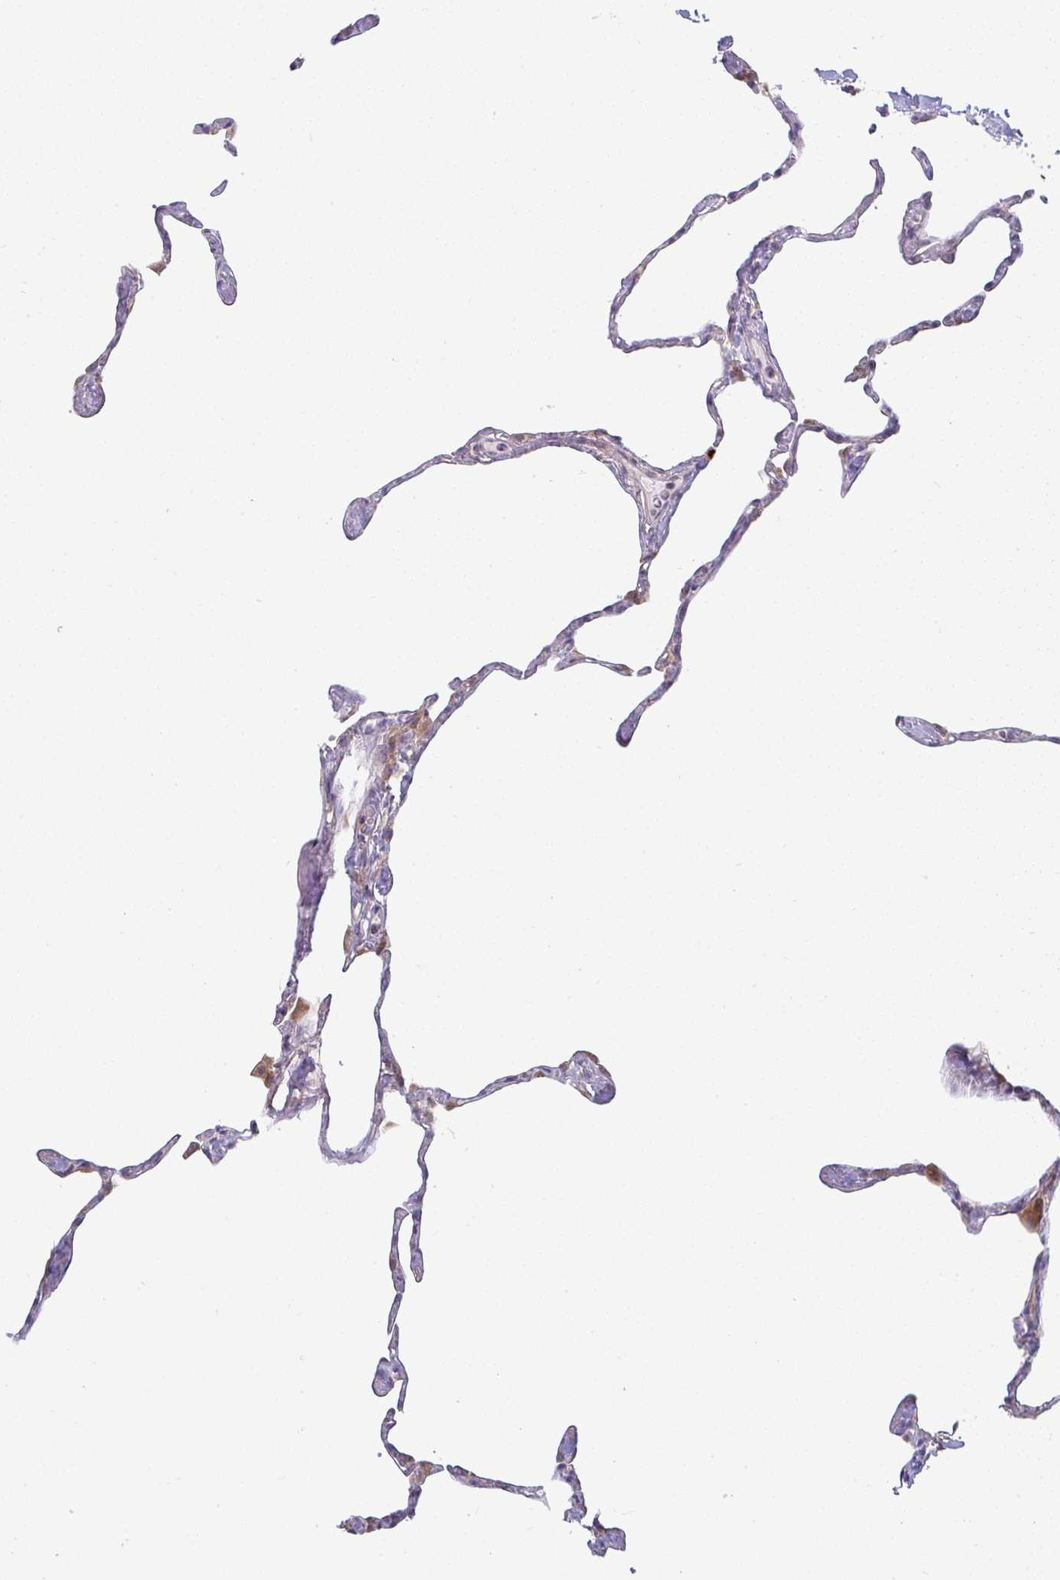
{"staining": {"intensity": "moderate", "quantity": "<25%", "location": "cytoplasmic/membranous"}, "tissue": "lung", "cell_type": "Alveolar cells", "image_type": "normal", "snomed": [{"axis": "morphology", "description": "Normal tissue, NOS"}, {"axis": "topography", "description": "Lung"}], "caption": "Alveolar cells show low levels of moderate cytoplasmic/membranous positivity in approximately <25% of cells in normal lung.", "gene": "MOB1A", "patient": {"sex": "male", "age": 65}}